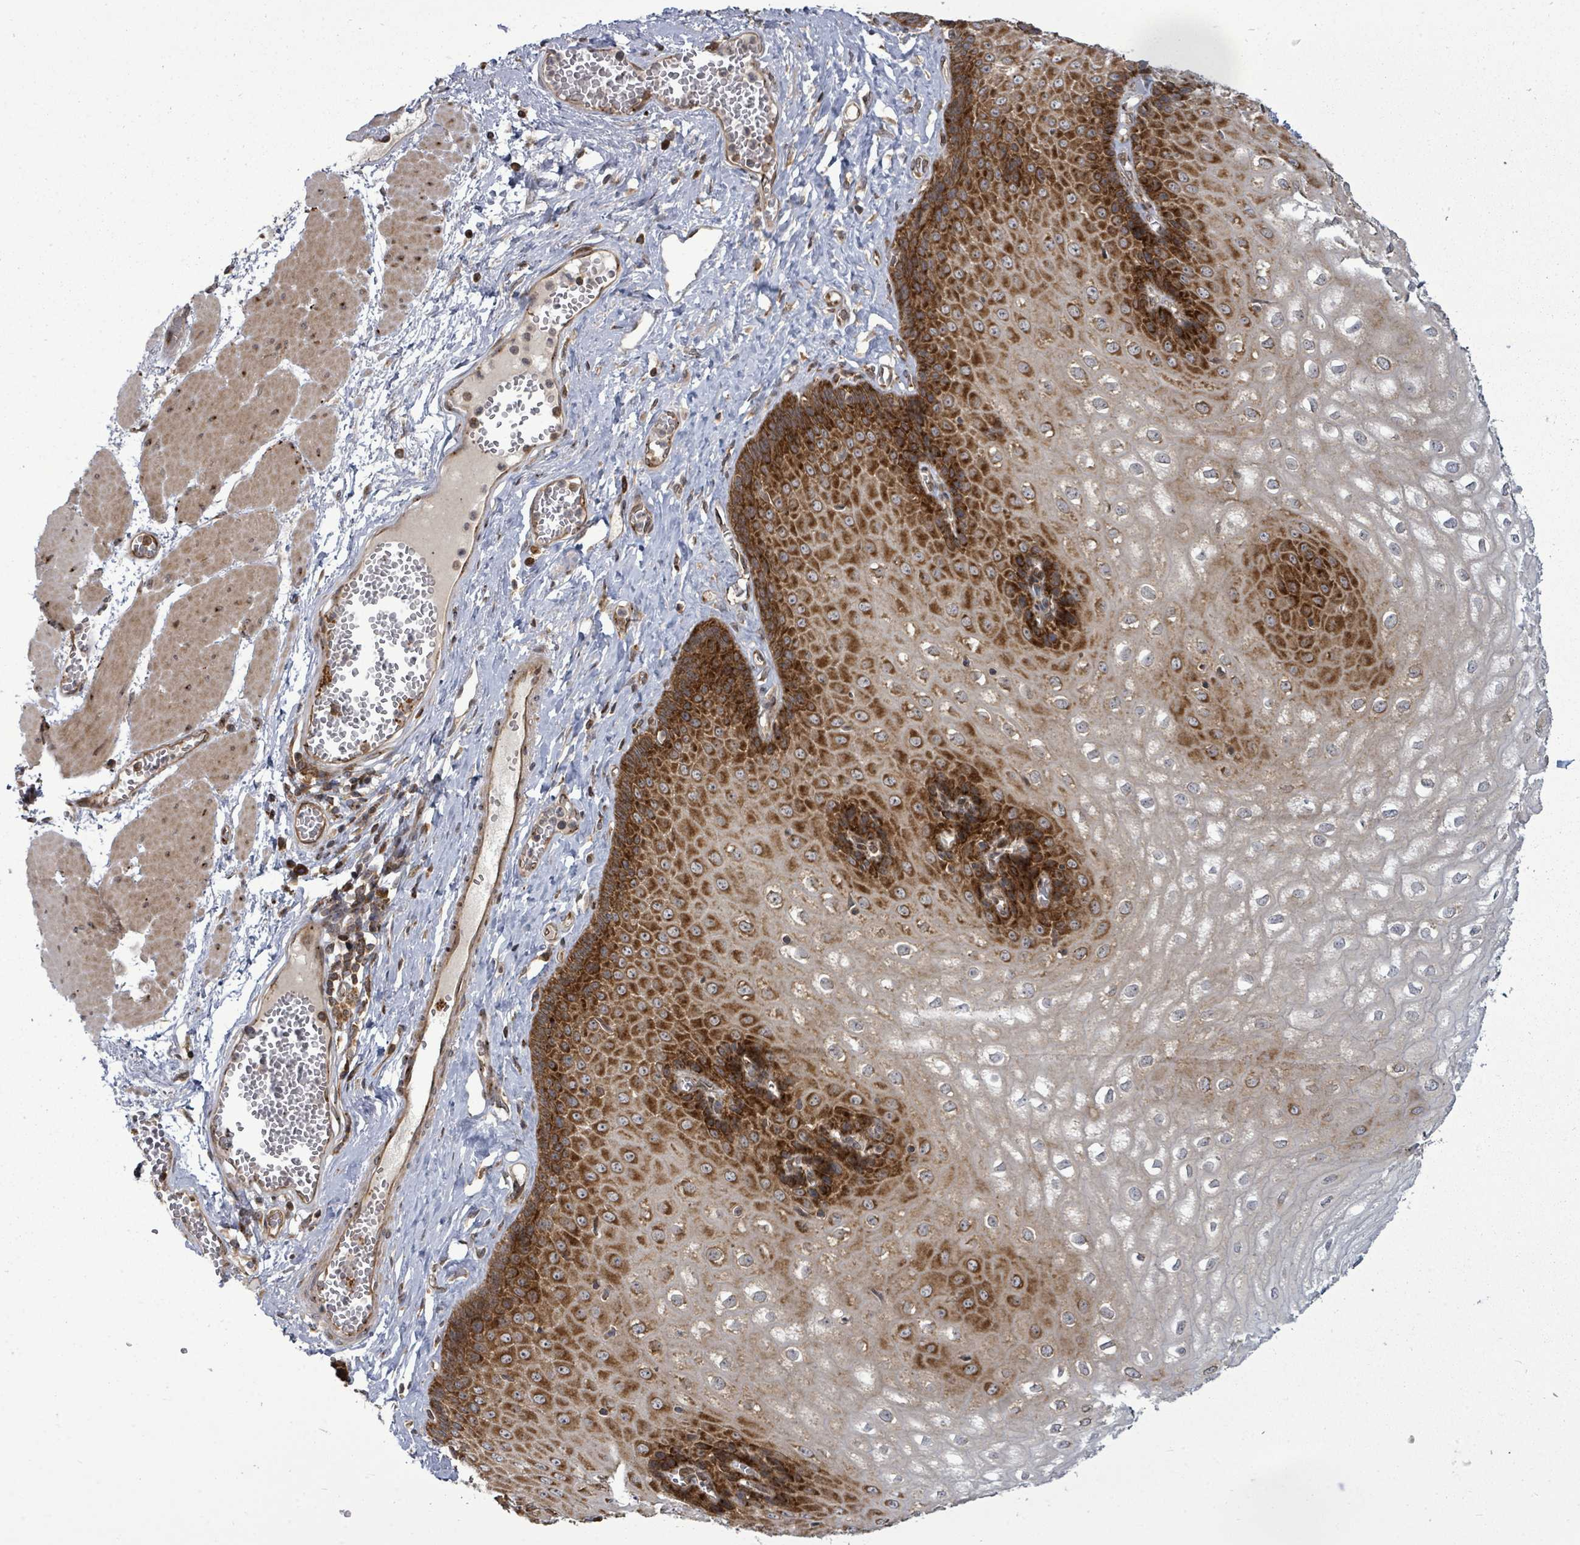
{"staining": {"intensity": "strong", "quantity": ">75%", "location": "cytoplasmic/membranous"}, "tissue": "esophagus", "cell_type": "Squamous epithelial cells", "image_type": "normal", "snomed": [{"axis": "morphology", "description": "Normal tissue, NOS"}, {"axis": "topography", "description": "Esophagus"}], "caption": "Strong cytoplasmic/membranous staining for a protein is seen in approximately >75% of squamous epithelial cells of unremarkable esophagus using immunohistochemistry (IHC).", "gene": "EIF3CL", "patient": {"sex": "male", "age": 60}}